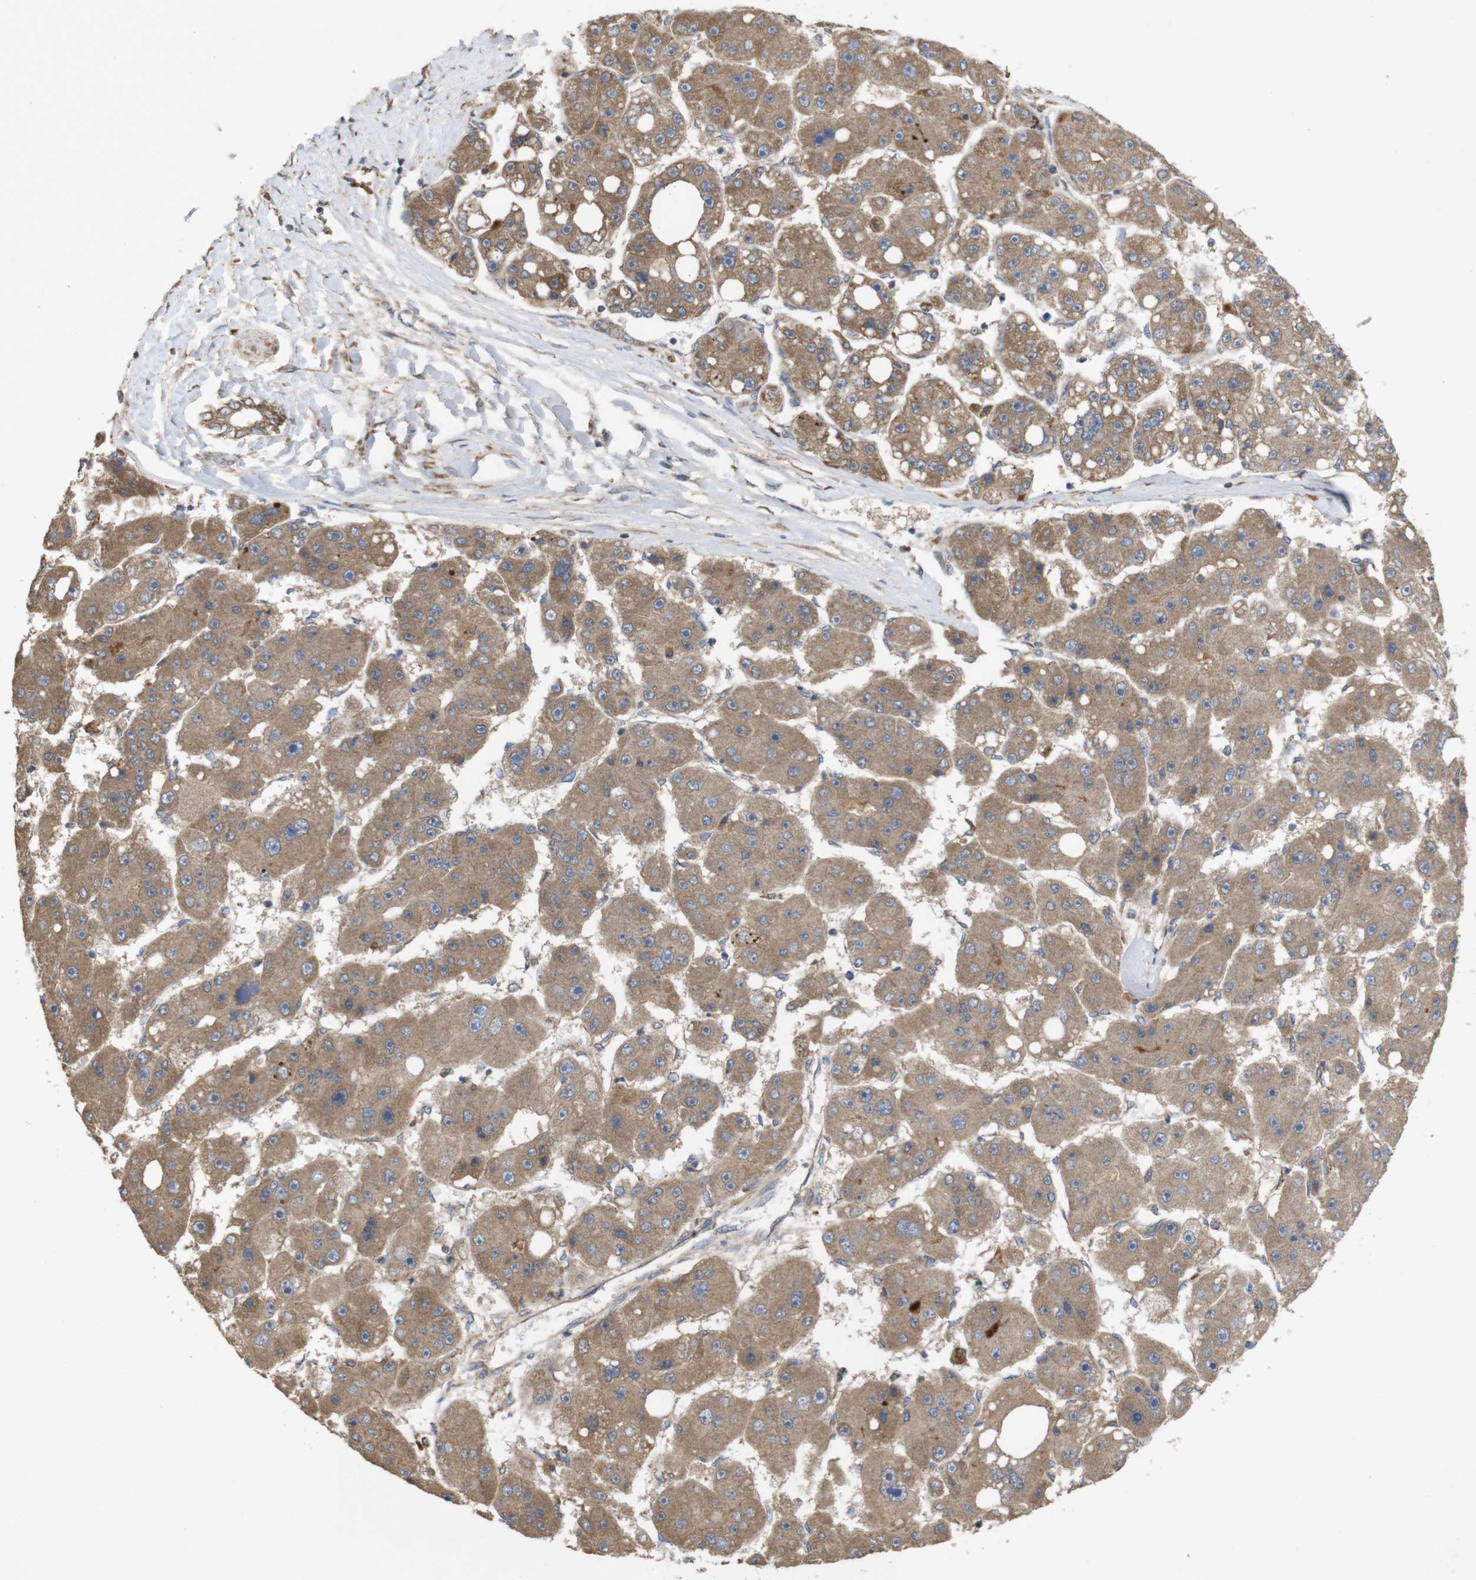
{"staining": {"intensity": "moderate", "quantity": ">75%", "location": "cytoplasmic/membranous"}, "tissue": "liver cancer", "cell_type": "Tumor cells", "image_type": "cancer", "snomed": [{"axis": "morphology", "description": "Carcinoma, Hepatocellular, NOS"}, {"axis": "topography", "description": "Liver"}], "caption": "An immunohistochemistry (IHC) image of tumor tissue is shown. Protein staining in brown shows moderate cytoplasmic/membranous positivity in liver cancer within tumor cells. (DAB = brown stain, brightfield microscopy at high magnification).", "gene": "KCNS3", "patient": {"sex": "female", "age": 61}}